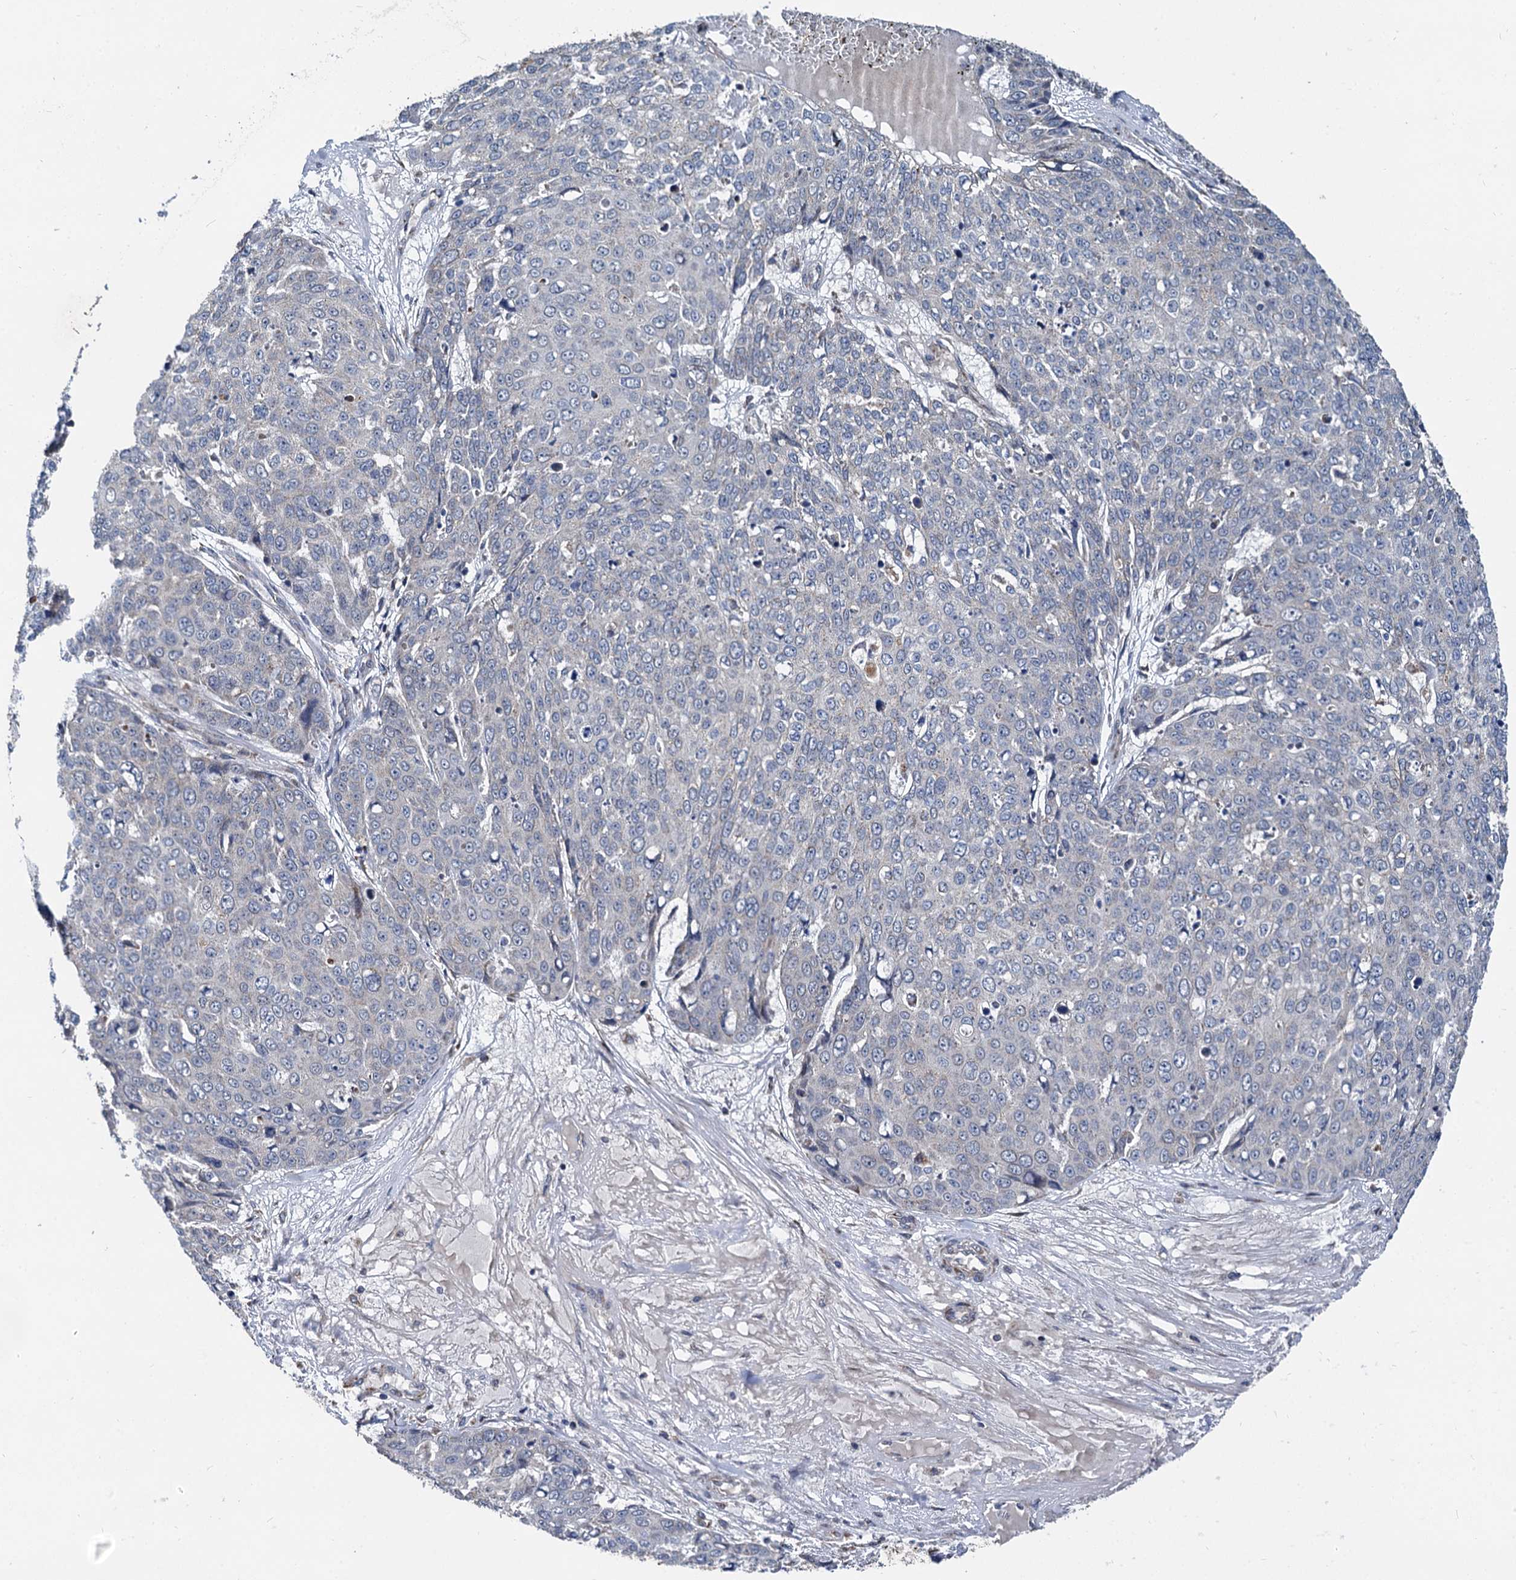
{"staining": {"intensity": "negative", "quantity": "none", "location": "none"}, "tissue": "skin cancer", "cell_type": "Tumor cells", "image_type": "cancer", "snomed": [{"axis": "morphology", "description": "Squamous cell carcinoma, NOS"}, {"axis": "topography", "description": "Skin"}], "caption": "The immunohistochemistry (IHC) histopathology image has no significant positivity in tumor cells of skin cancer (squamous cell carcinoma) tissue.", "gene": "SPRYD3", "patient": {"sex": "male", "age": 71}}